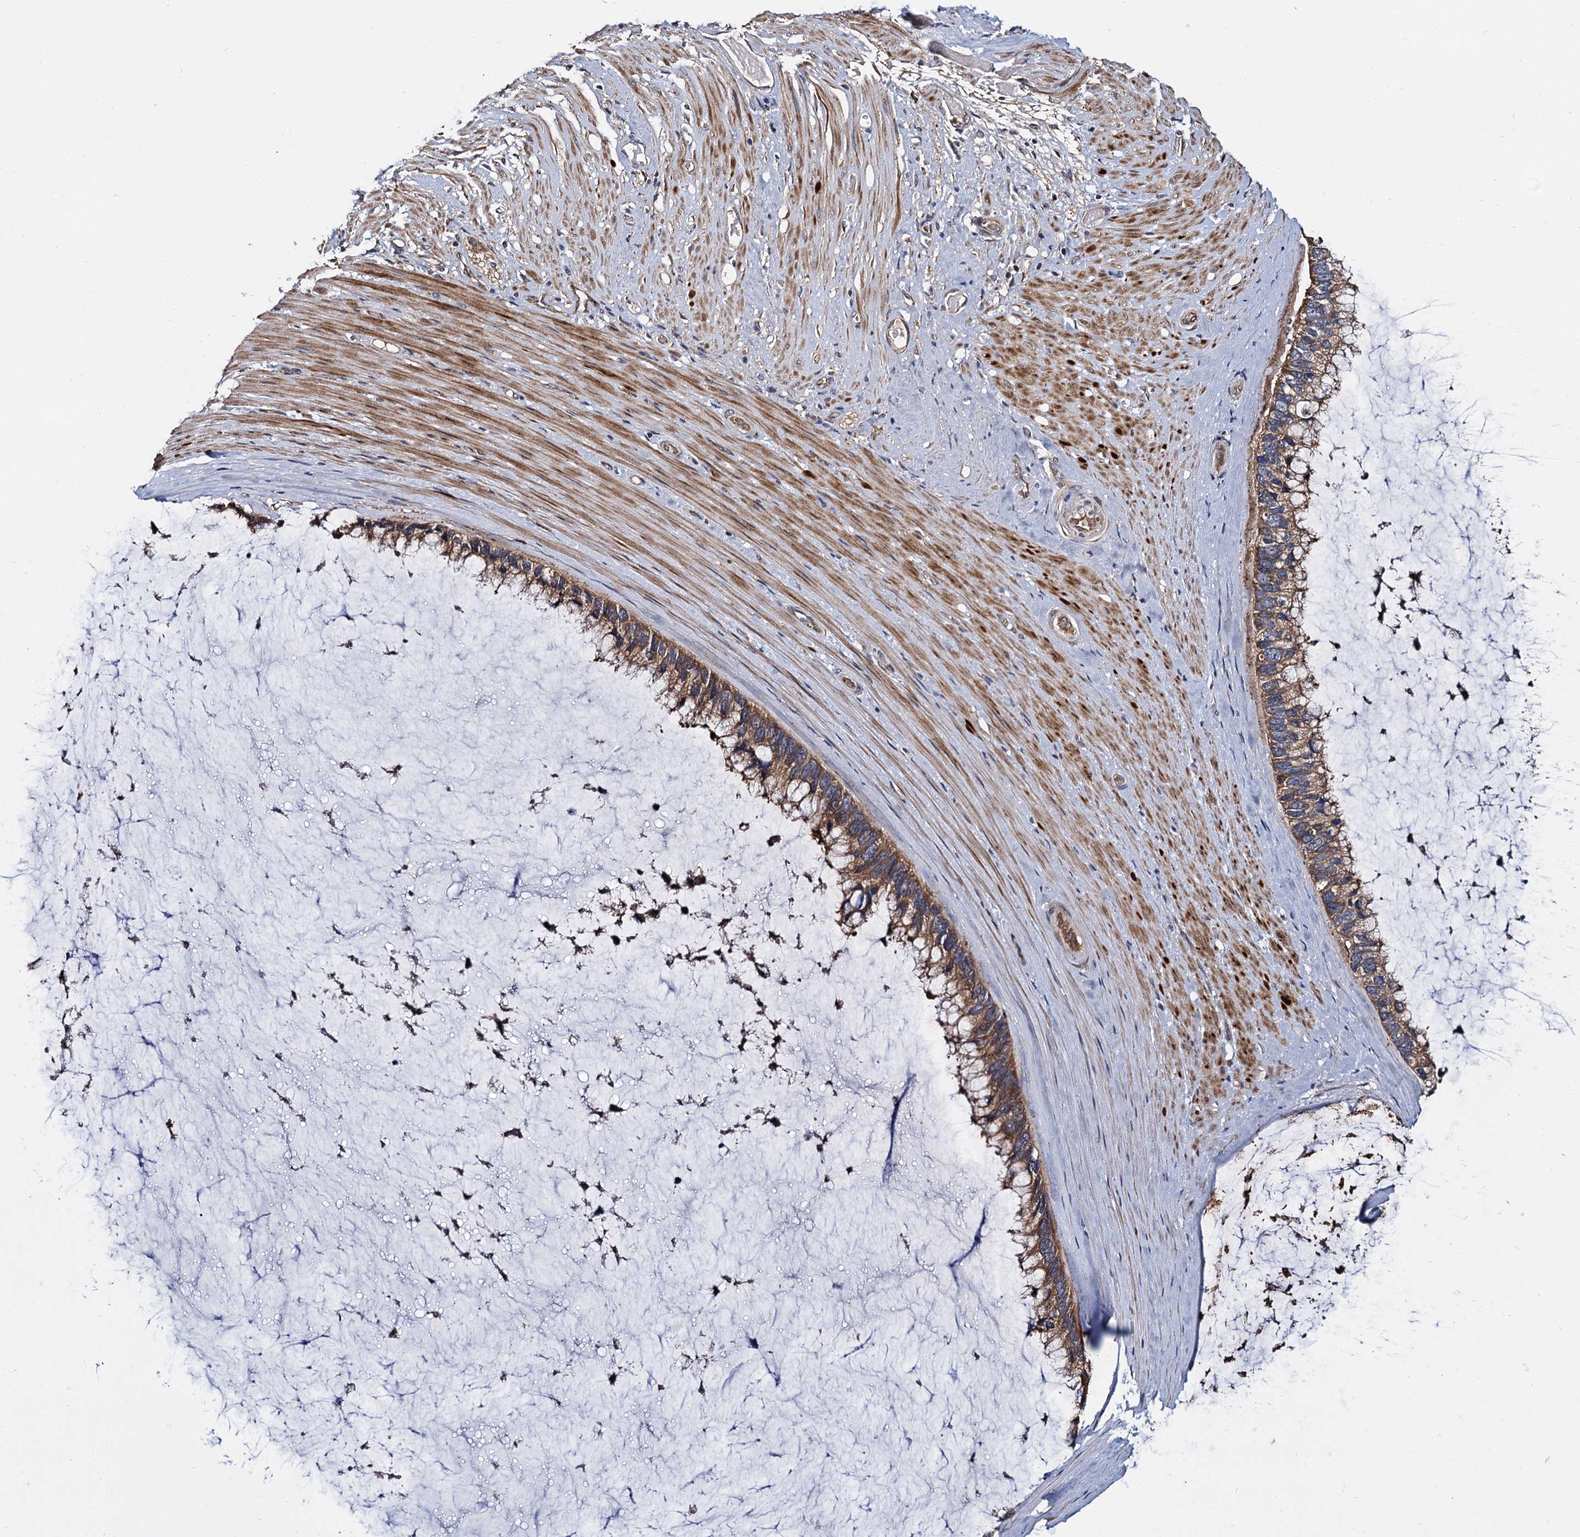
{"staining": {"intensity": "moderate", "quantity": ">75%", "location": "cytoplasmic/membranous"}, "tissue": "ovarian cancer", "cell_type": "Tumor cells", "image_type": "cancer", "snomed": [{"axis": "morphology", "description": "Cystadenocarcinoma, mucinous, NOS"}, {"axis": "topography", "description": "Ovary"}], "caption": "The histopathology image demonstrates a brown stain indicating the presence of a protein in the cytoplasmic/membranous of tumor cells in ovarian cancer (mucinous cystadenocarcinoma).", "gene": "CEP192", "patient": {"sex": "female", "age": 39}}